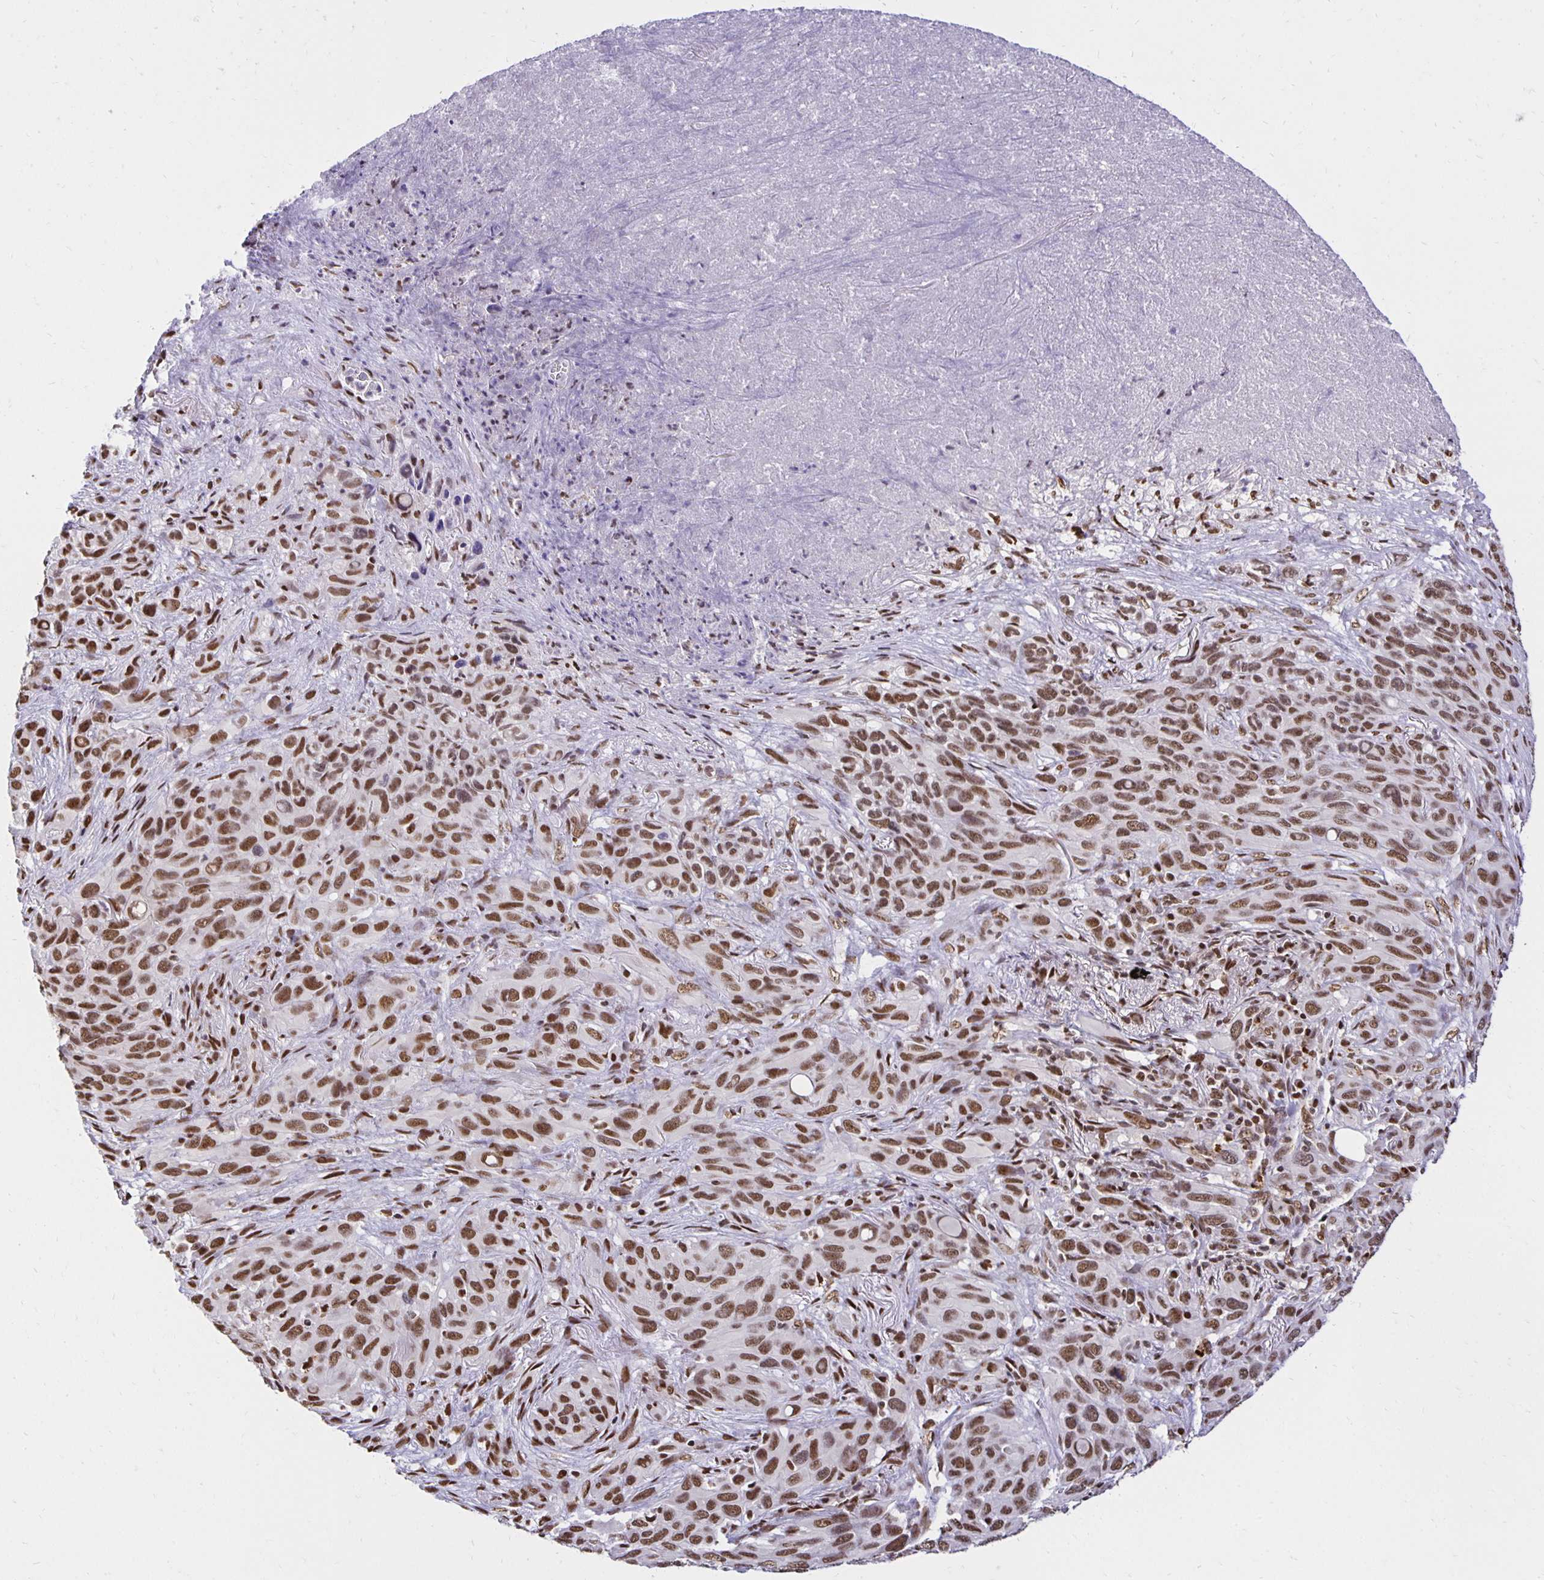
{"staining": {"intensity": "moderate", "quantity": ">75%", "location": "nuclear"}, "tissue": "melanoma", "cell_type": "Tumor cells", "image_type": "cancer", "snomed": [{"axis": "morphology", "description": "Malignant melanoma, Metastatic site"}, {"axis": "topography", "description": "Lung"}], "caption": "Human melanoma stained for a protein (brown) exhibits moderate nuclear positive staining in approximately >75% of tumor cells.", "gene": "ZNF579", "patient": {"sex": "male", "age": 48}}